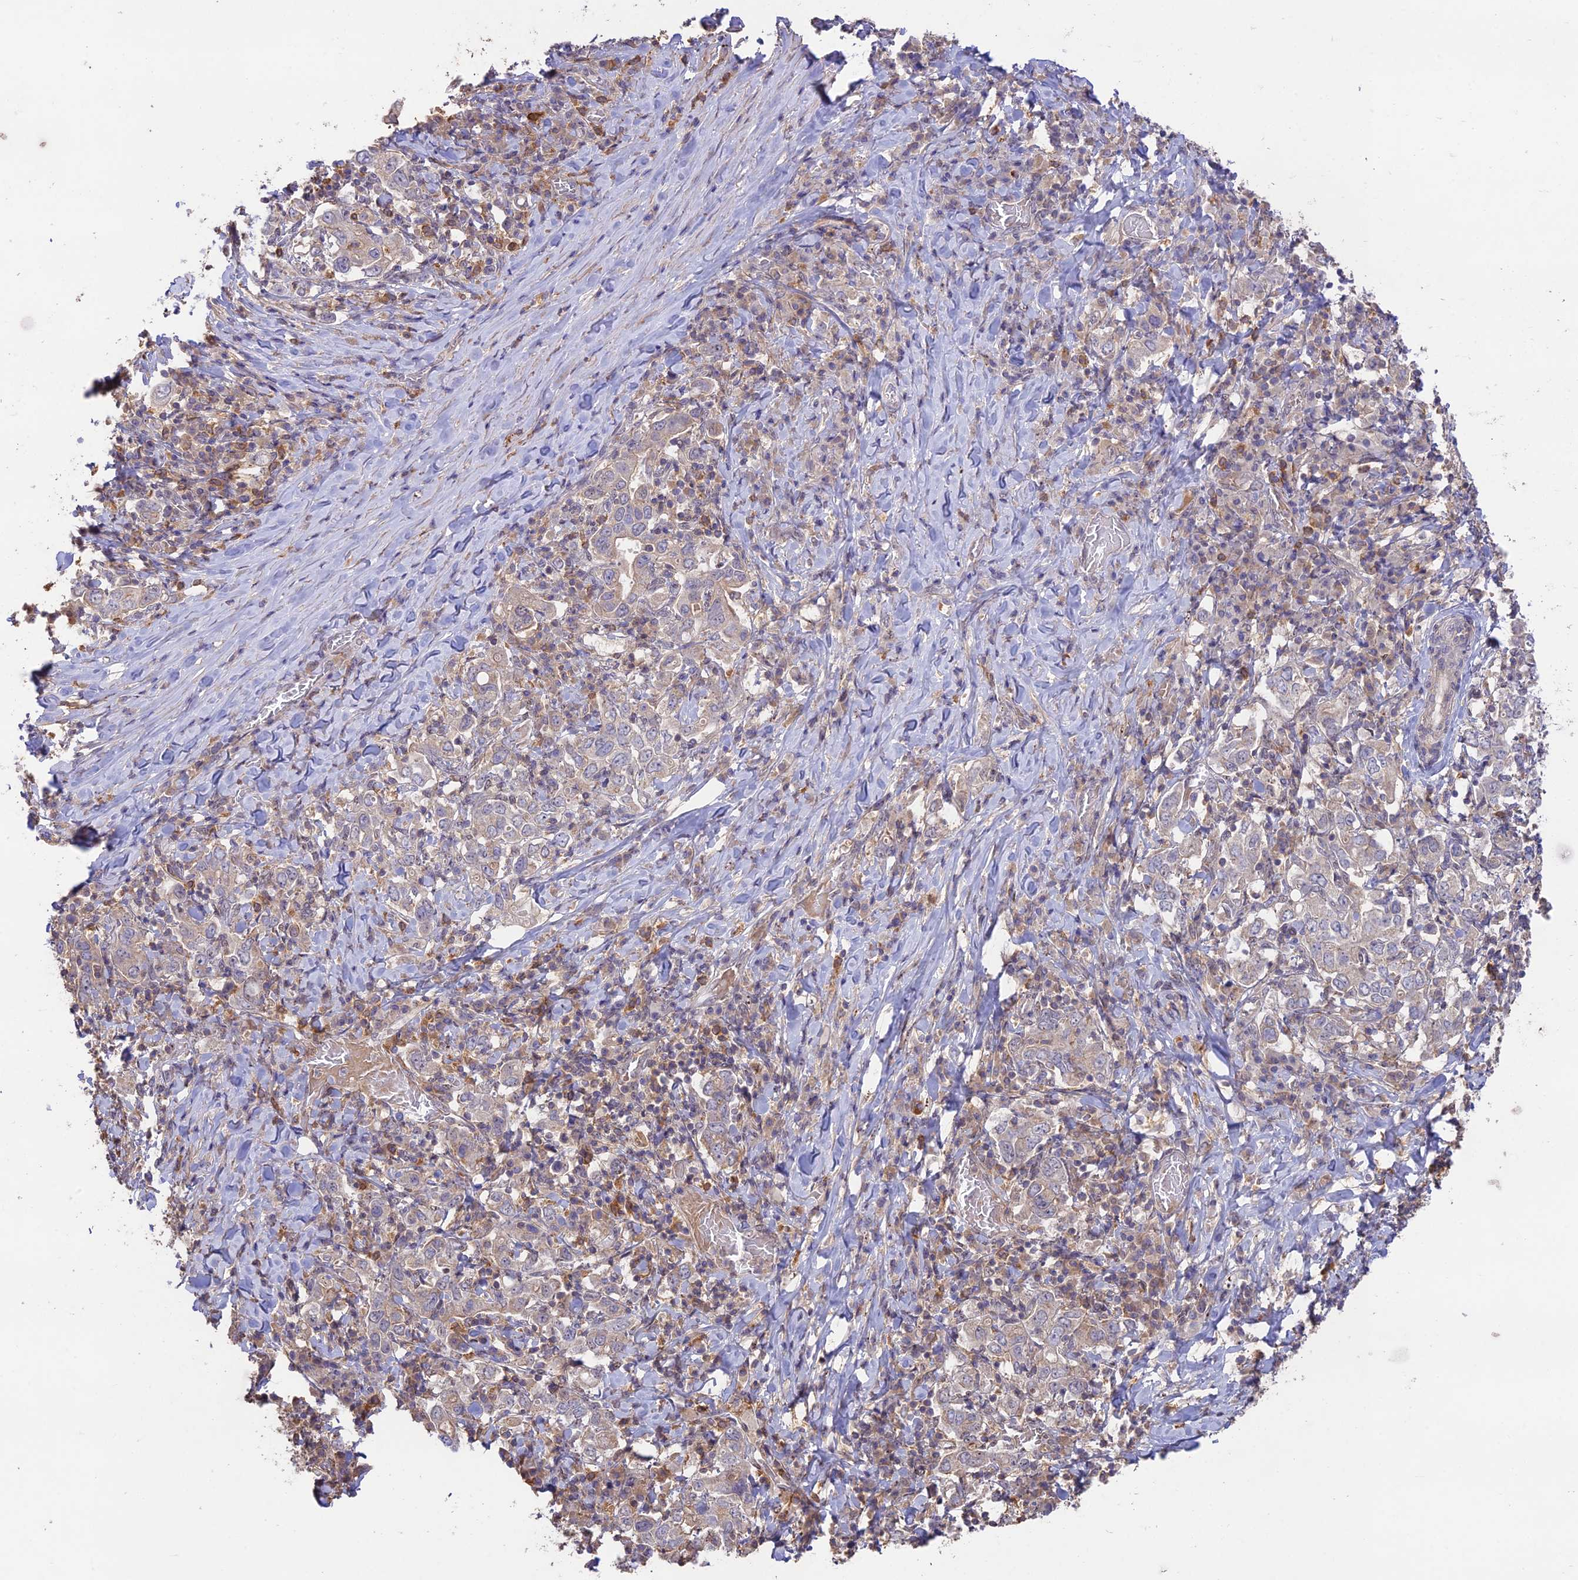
{"staining": {"intensity": "weak", "quantity": ">75%", "location": "cytoplasmic/membranous"}, "tissue": "stomach cancer", "cell_type": "Tumor cells", "image_type": "cancer", "snomed": [{"axis": "morphology", "description": "Adenocarcinoma, NOS"}, {"axis": "topography", "description": "Stomach, upper"}], "caption": "This photomicrograph reveals IHC staining of human stomach cancer, with low weak cytoplasmic/membranous positivity in approximately >75% of tumor cells.", "gene": "CLCF1", "patient": {"sex": "male", "age": 62}}